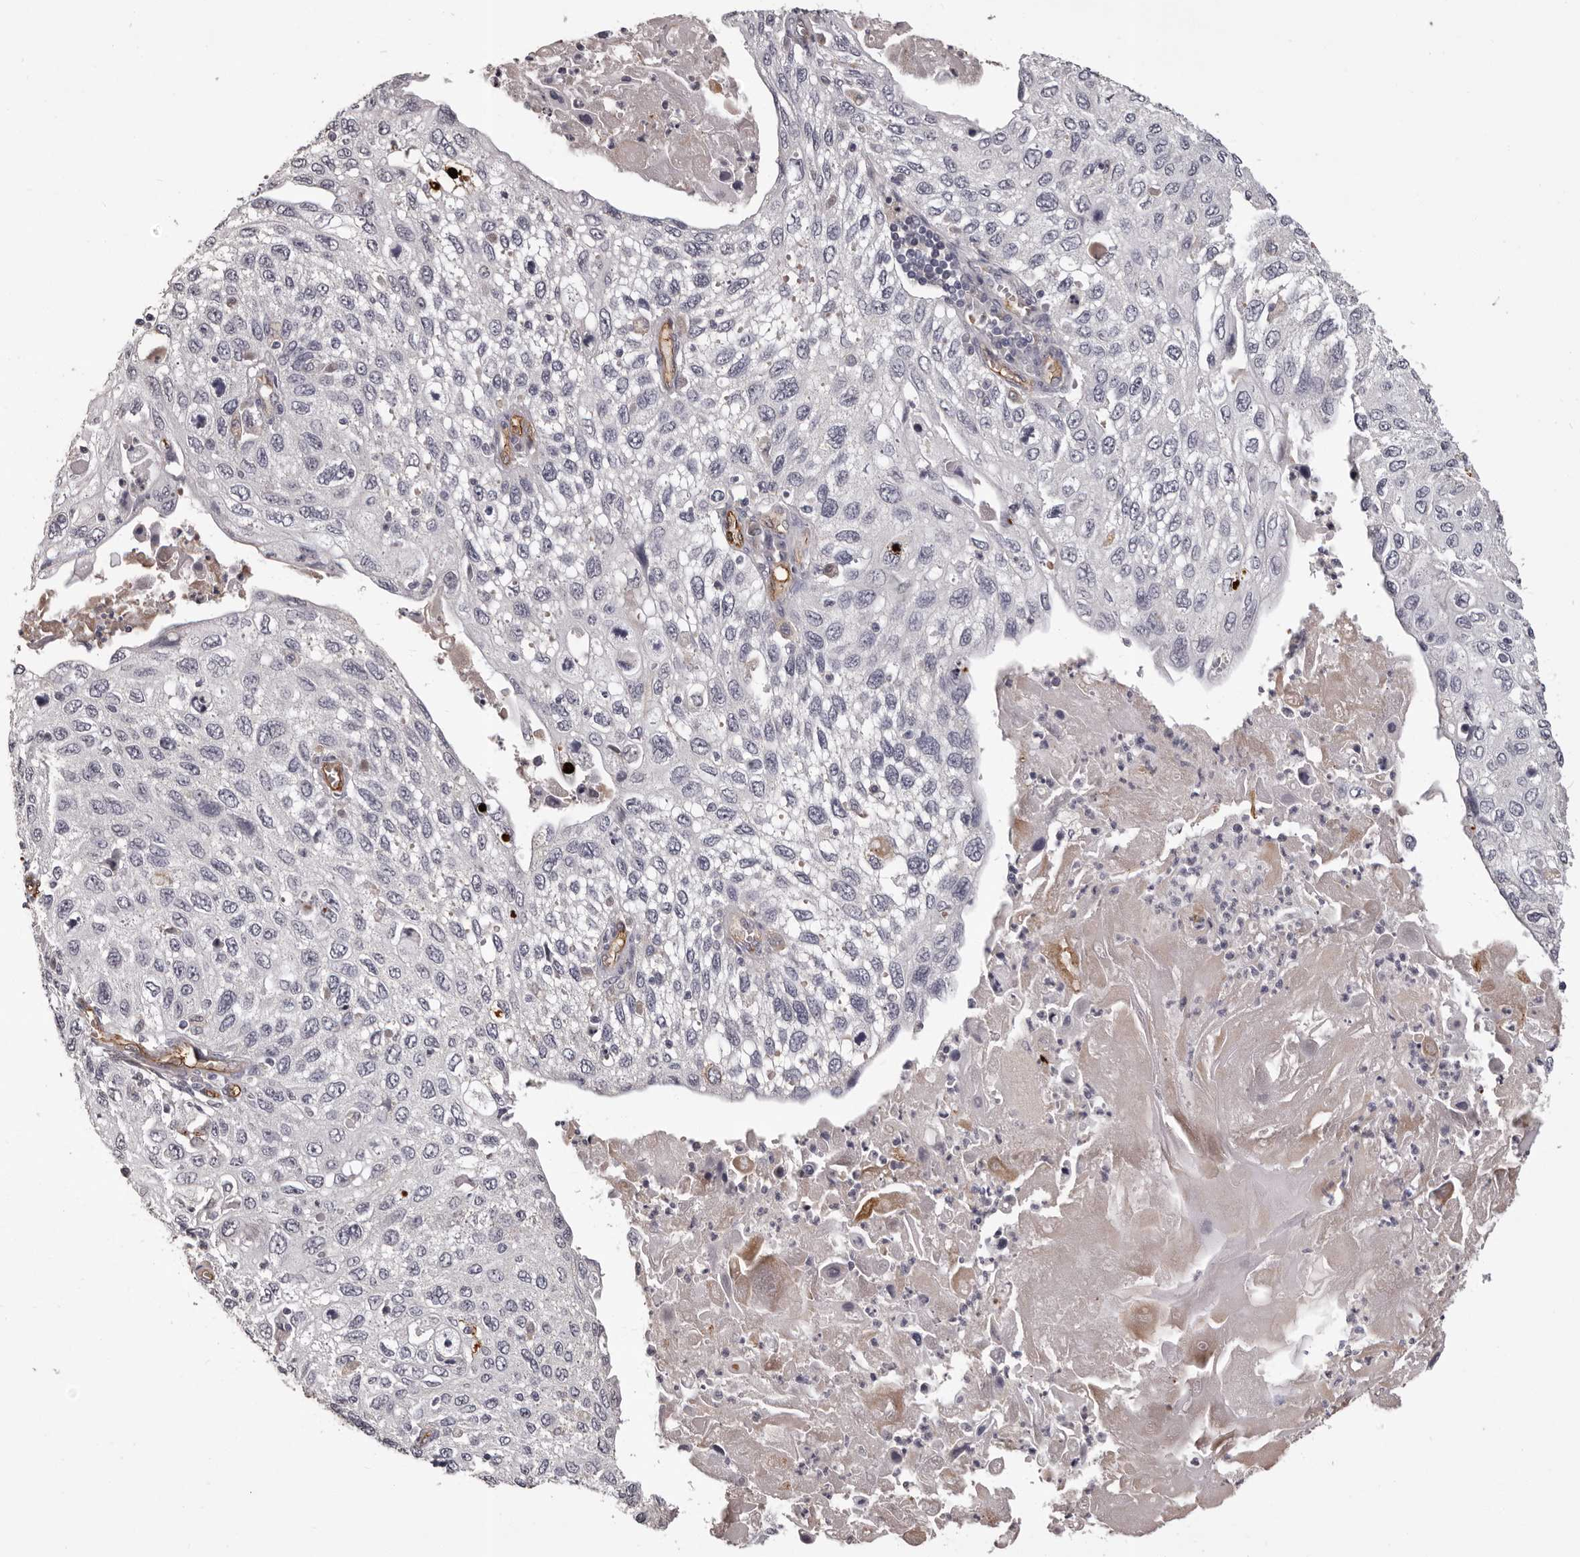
{"staining": {"intensity": "negative", "quantity": "none", "location": "none"}, "tissue": "cervical cancer", "cell_type": "Tumor cells", "image_type": "cancer", "snomed": [{"axis": "morphology", "description": "Squamous cell carcinoma, NOS"}, {"axis": "topography", "description": "Cervix"}], "caption": "A photomicrograph of cervical cancer (squamous cell carcinoma) stained for a protein reveals no brown staining in tumor cells.", "gene": "GPR78", "patient": {"sex": "female", "age": 70}}